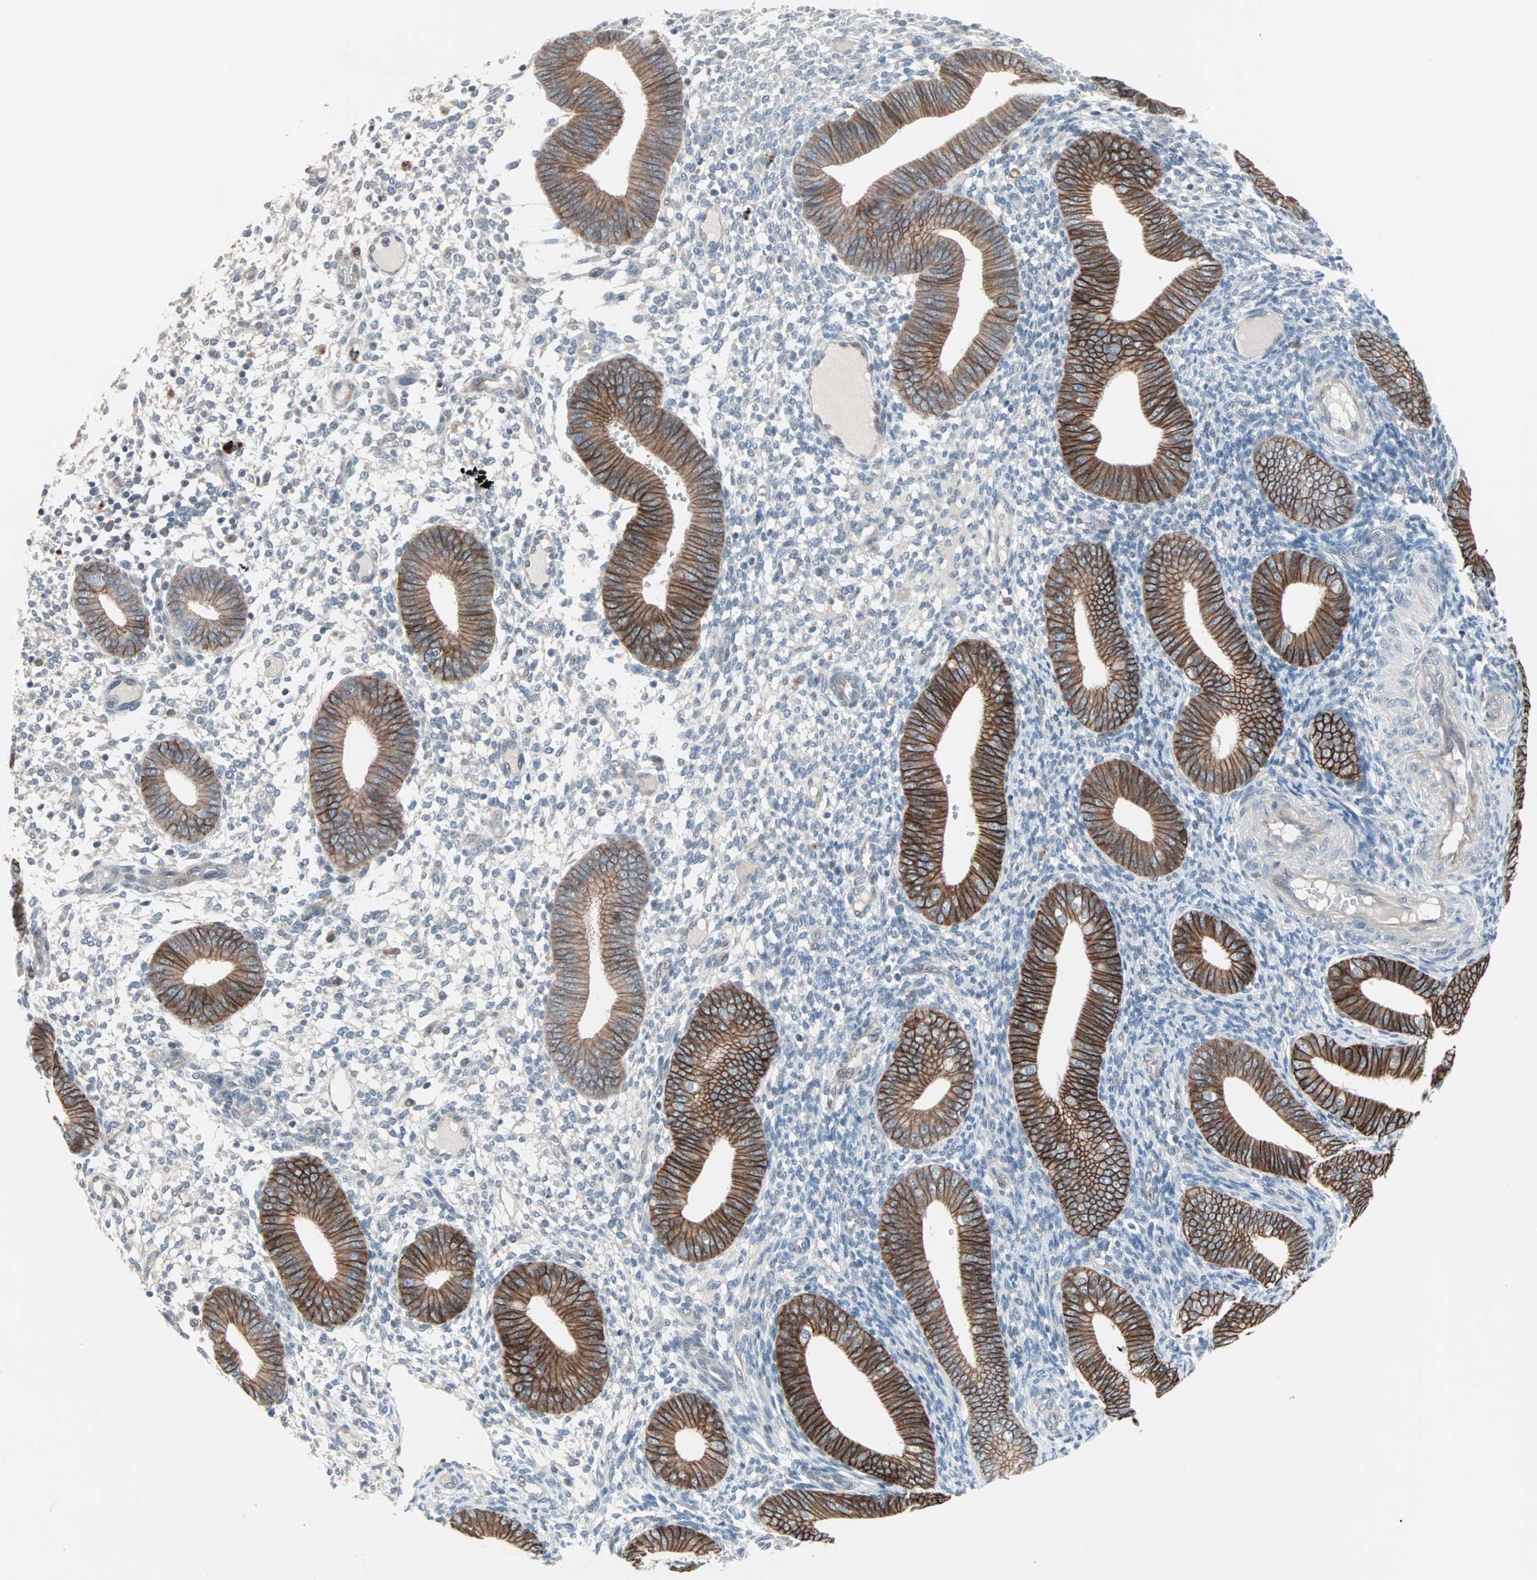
{"staining": {"intensity": "negative", "quantity": "none", "location": "none"}, "tissue": "endometrium", "cell_type": "Cells in endometrial stroma", "image_type": "normal", "snomed": [{"axis": "morphology", "description": "Normal tissue, NOS"}, {"axis": "topography", "description": "Endometrium"}], "caption": "The histopathology image exhibits no significant staining in cells in endometrial stroma of endometrium.", "gene": "CAND2", "patient": {"sex": "female", "age": 42}}